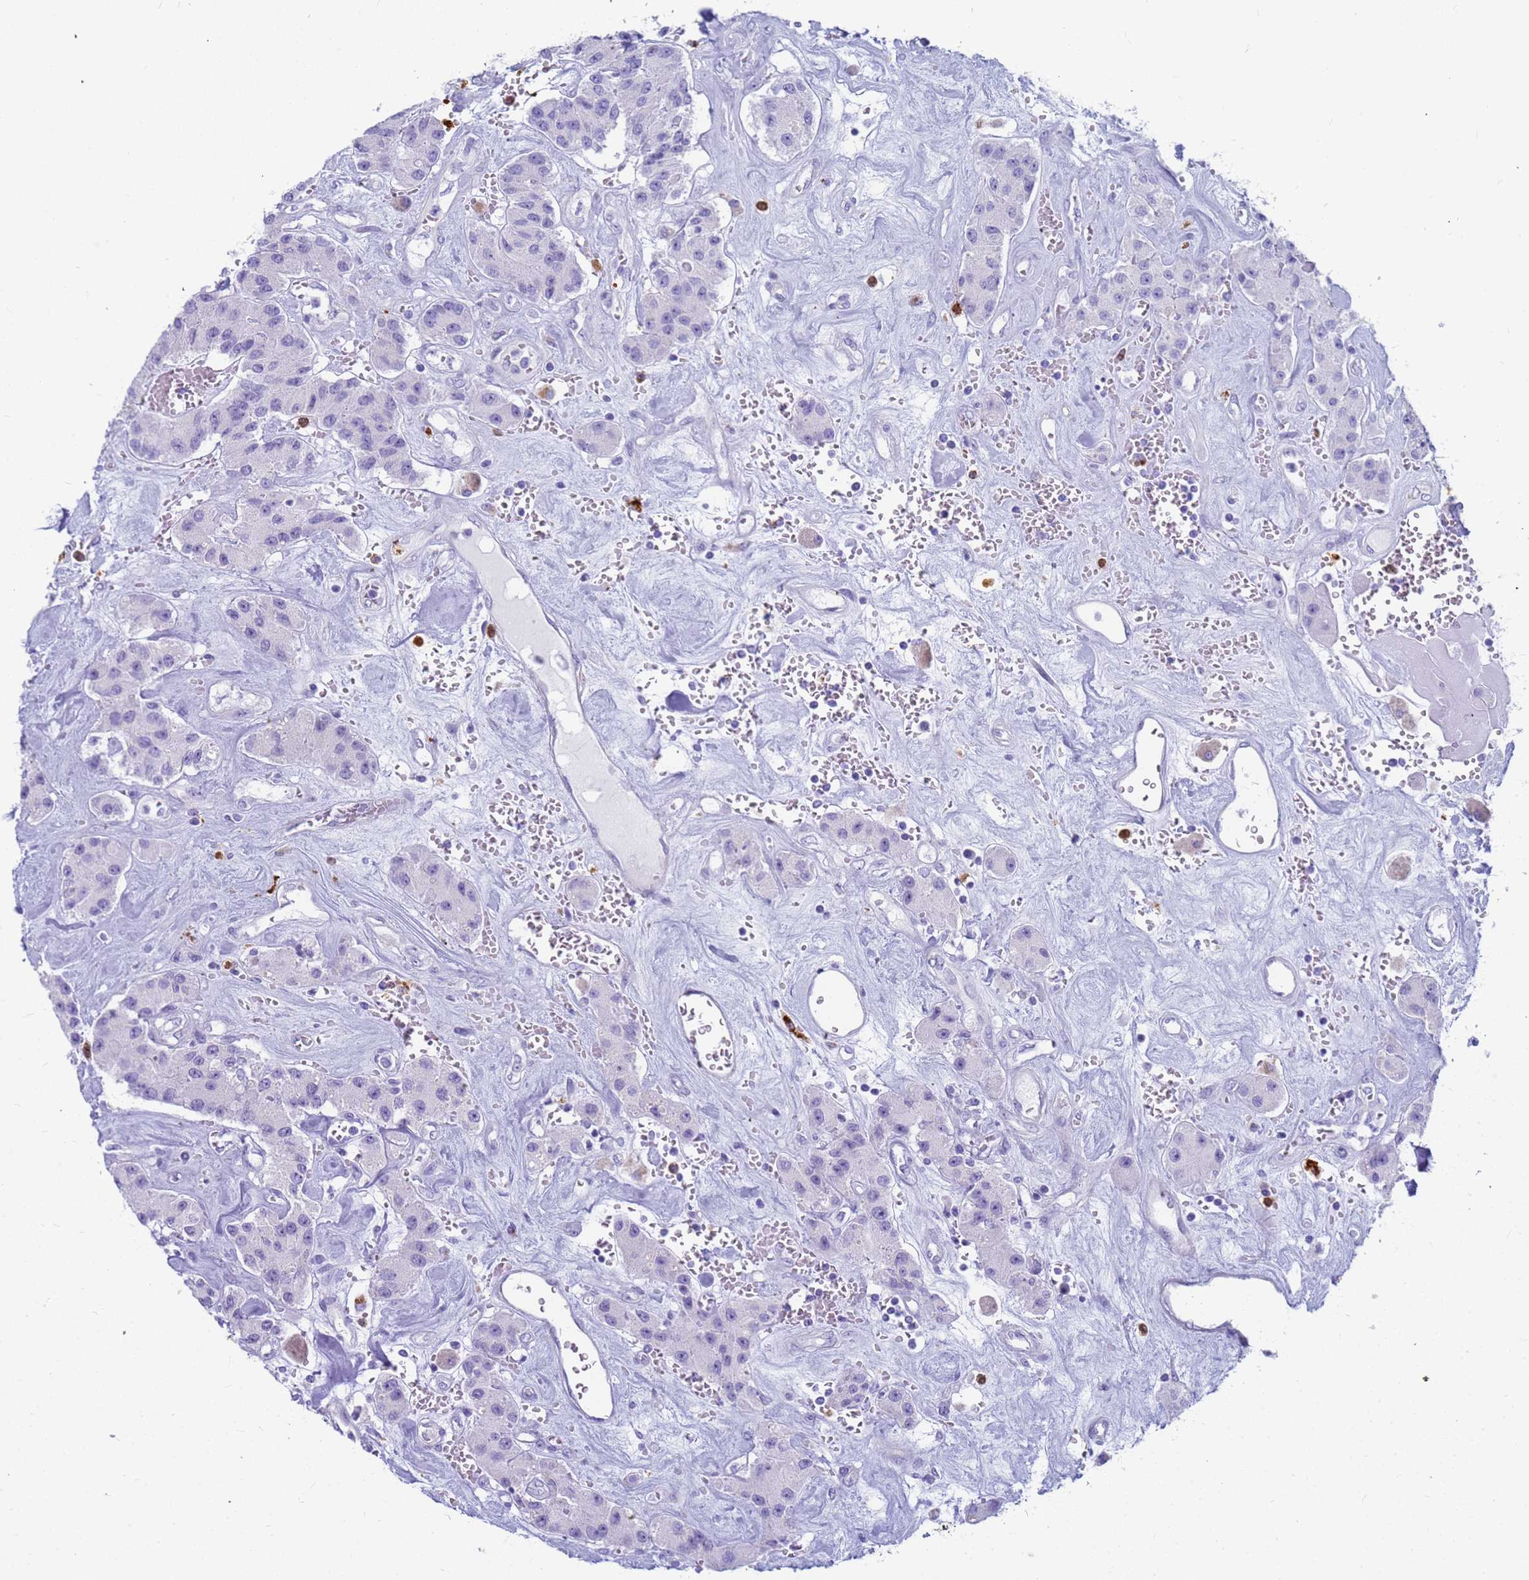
{"staining": {"intensity": "negative", "quantity": "none", "location": "none"}, "tissue": "carcinoid", "cell_type": "Tumor cells", "image_type": "cancer", "snomed": [{"axis": "morphology", "description": "Carcinoid, malignant, NOS"}, {"axis": "topography", "description": "Pancreas"}], "caption": "A high-resolution image shows immunohistochemistry (IHC) staining of carcinoid (malignant), which demonstrates no significant positivity in tumor cells. (Brightfield microscopy of DAB (3,3'-diaminobenzidine) immunohistochemistry (IHC) at high magnification).", "gene": "RNASE2", "patient": {"sex": "male", "age": 41}}